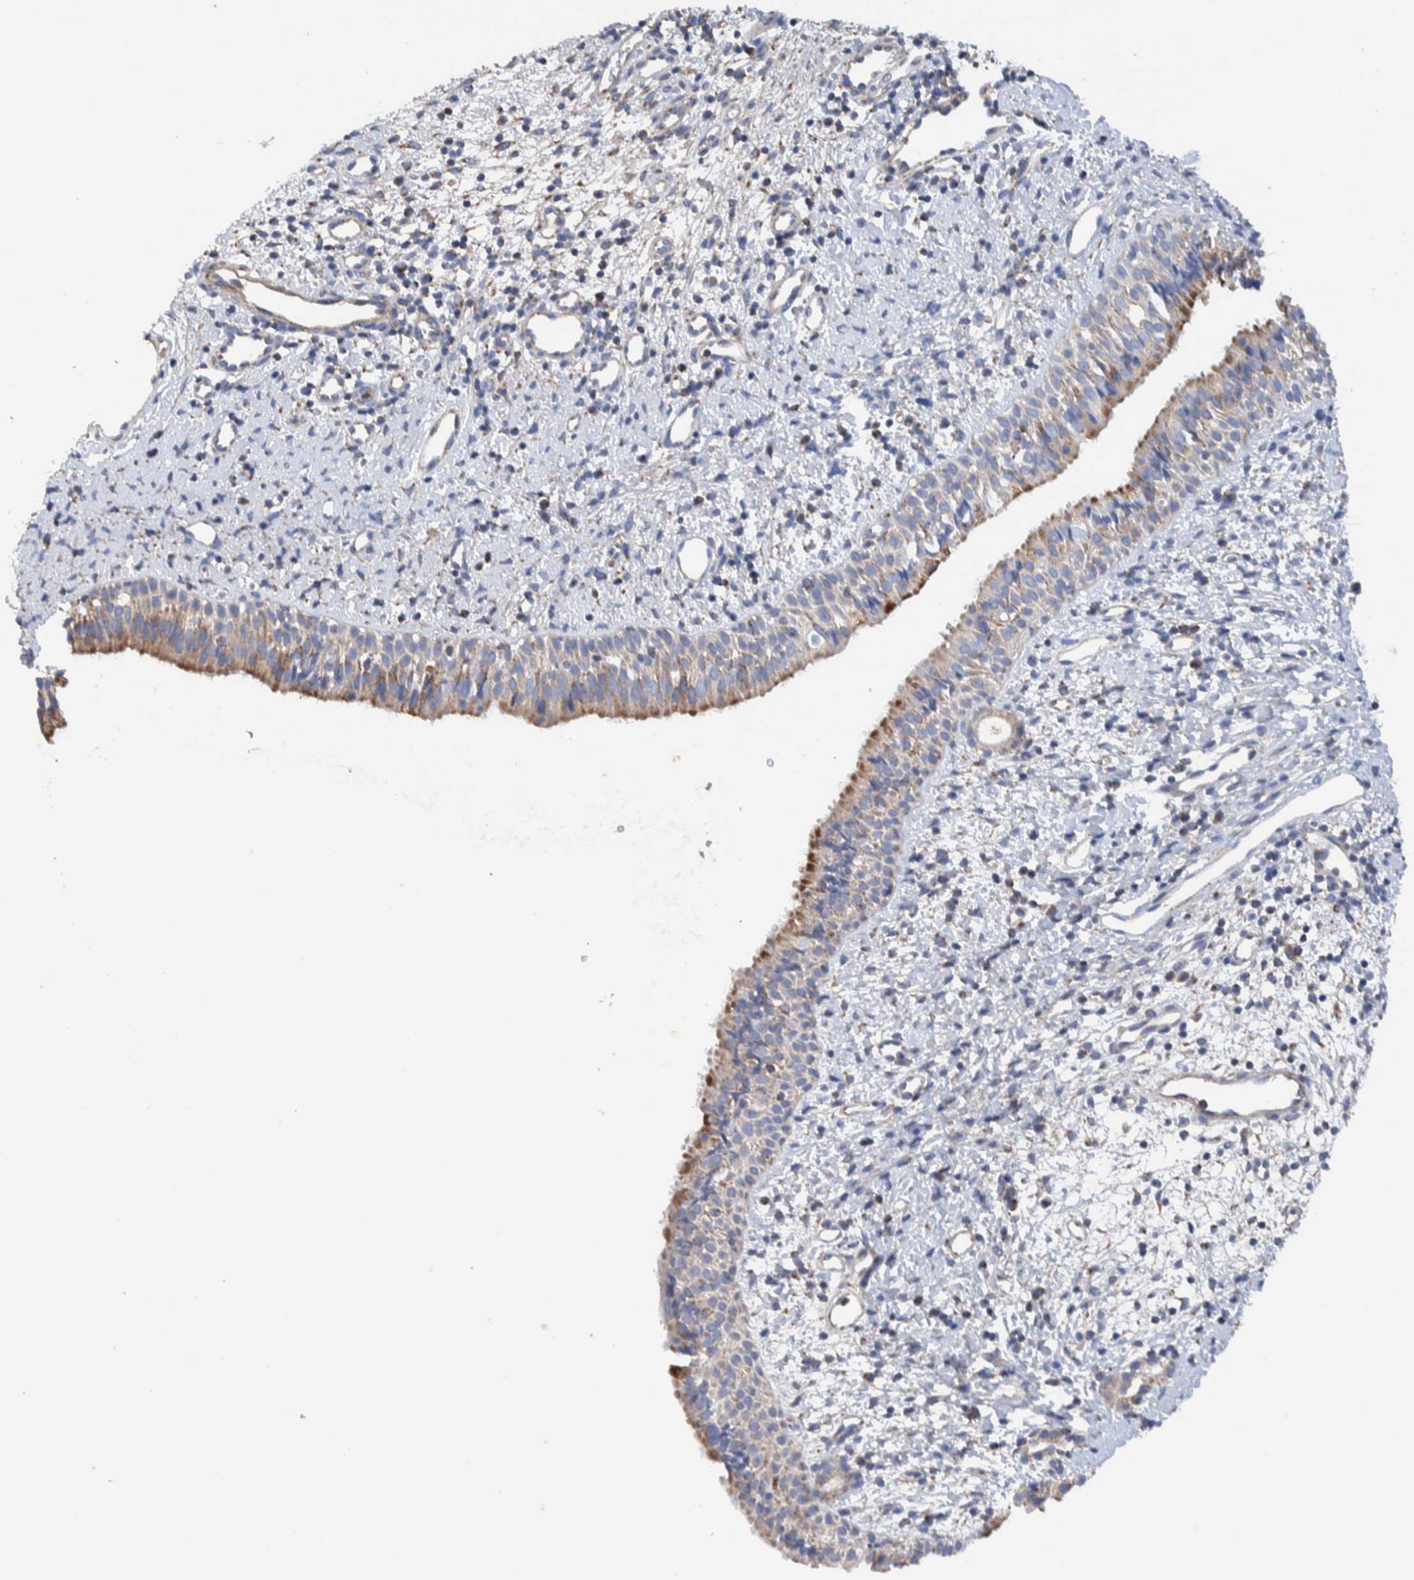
{"staining": {"intensity": "moderate", "quantity": ">75%", "location": "cytoplasmic/membranous"}, "tissue": "nasopharynx", "cell_type": "Respiratory epithelial cells", "image_type": "normal", "snomed": [{"axis": "morphology", "description": "Normal tissue, NOS"}, {"axis": "topography", "description": "Nasopharynx"}], "caption": "Nasopharynx stained for a protein reveals moderate cytoplasmic/membranous positivity in respiratory epithelial cells. The staining was performed using DAB to visualize the protein expression in brown, while the nuclei were stained in blue with hematoxylin (Magnification: 20x).", "gene": "DECR1", "patient": {"sex": "male", "age": 22}}